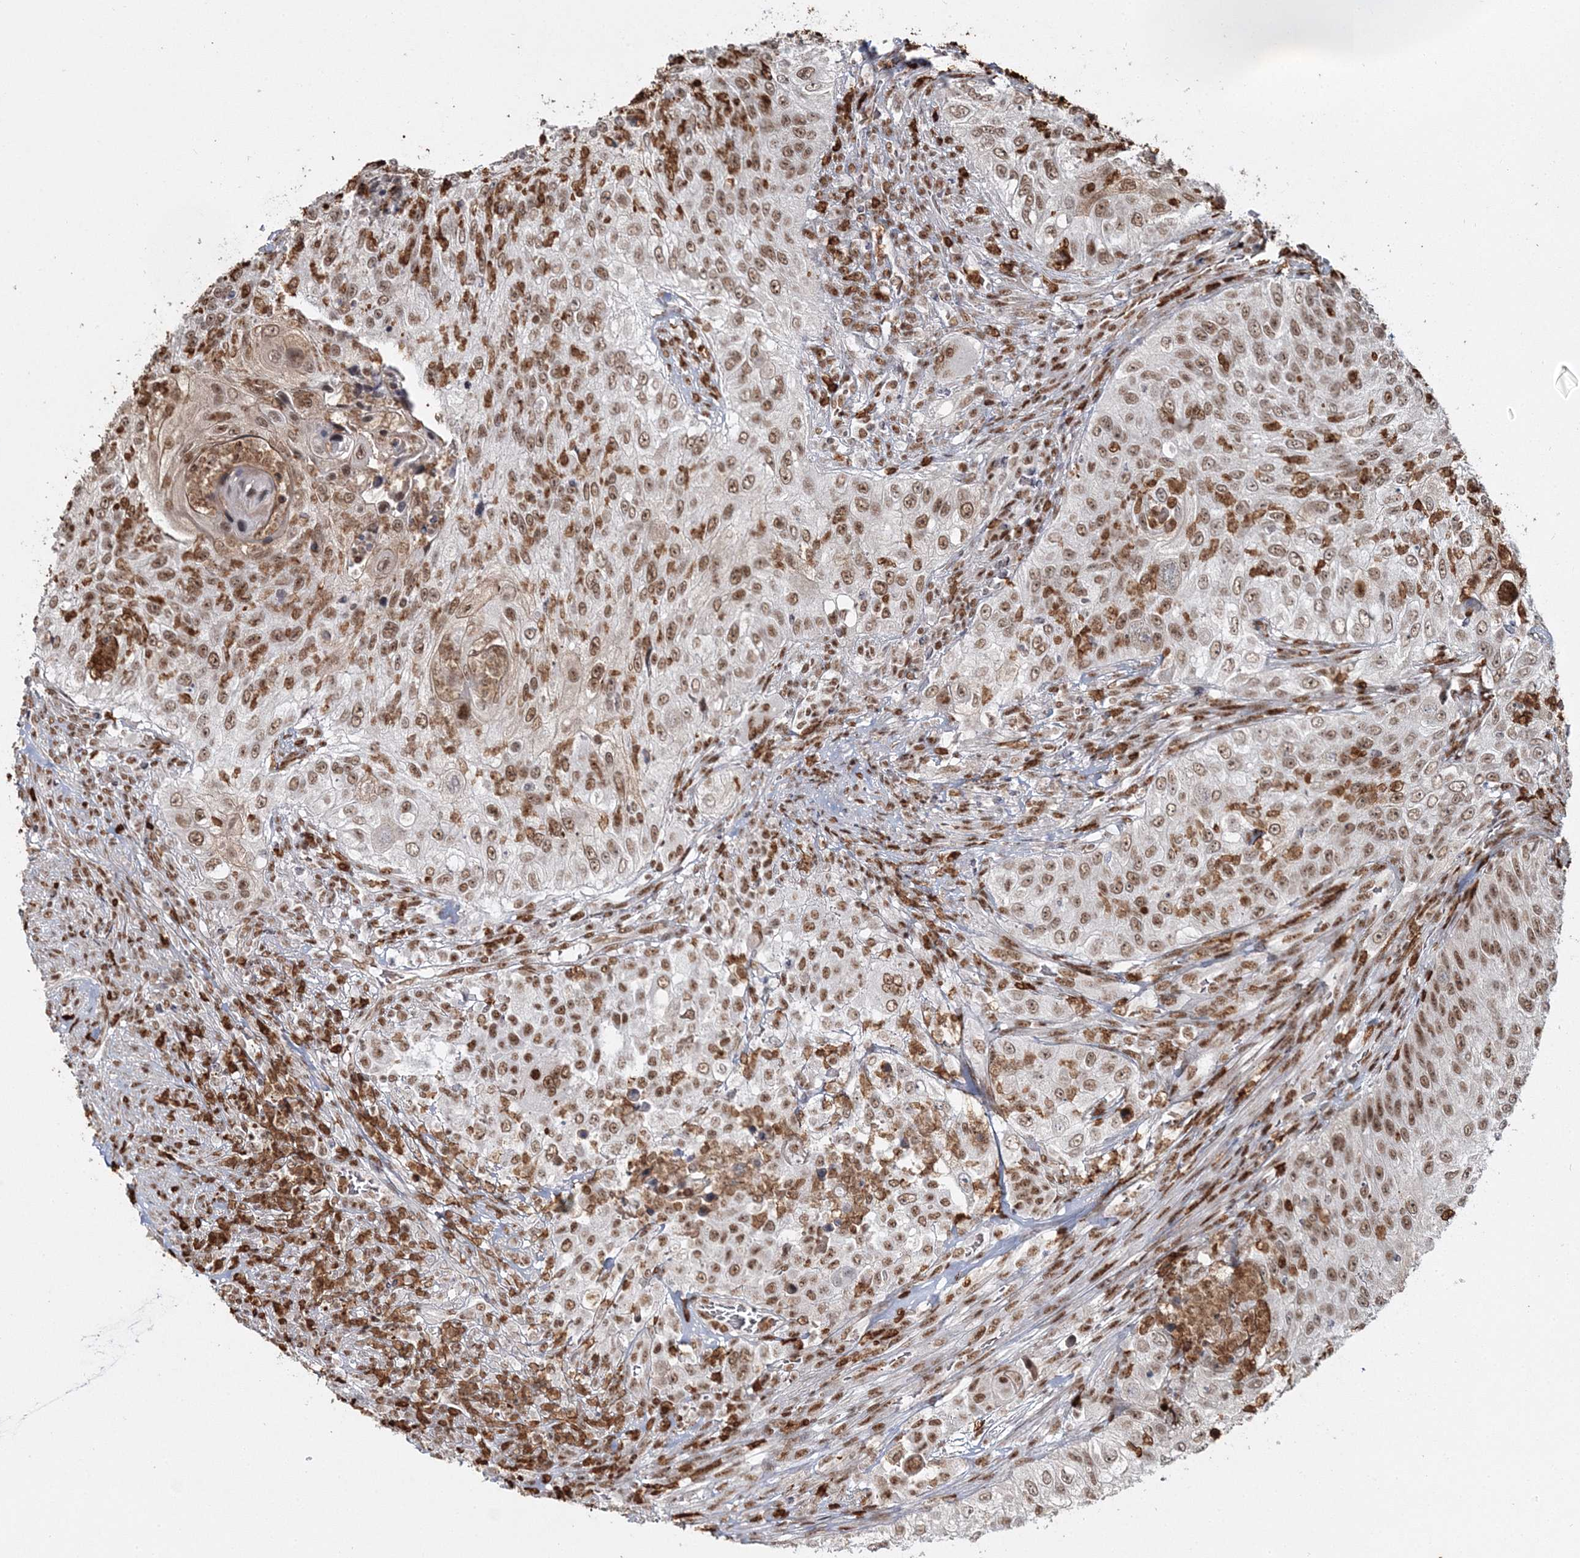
{"staining": {"intensity": "moderate", "quantity": ">75%", "location": "nuclear"}, "tissue": "urothelial cancer", "cell_type": "Tumor cells", "image_type": "cancer", "snomed": [{"axis": "morphology", "description": "Urothelial carcinoma, High grade"}, {"axis": "topography", "description": "Urinary bladder"}], "caption": "Moderate nuclear protein positivity is seen in approximately >75% of tumor cells in urothelial carcinoma (high-grade).", "gene": "QRICH1", "patient": {"sex": "female", "age": 60}}